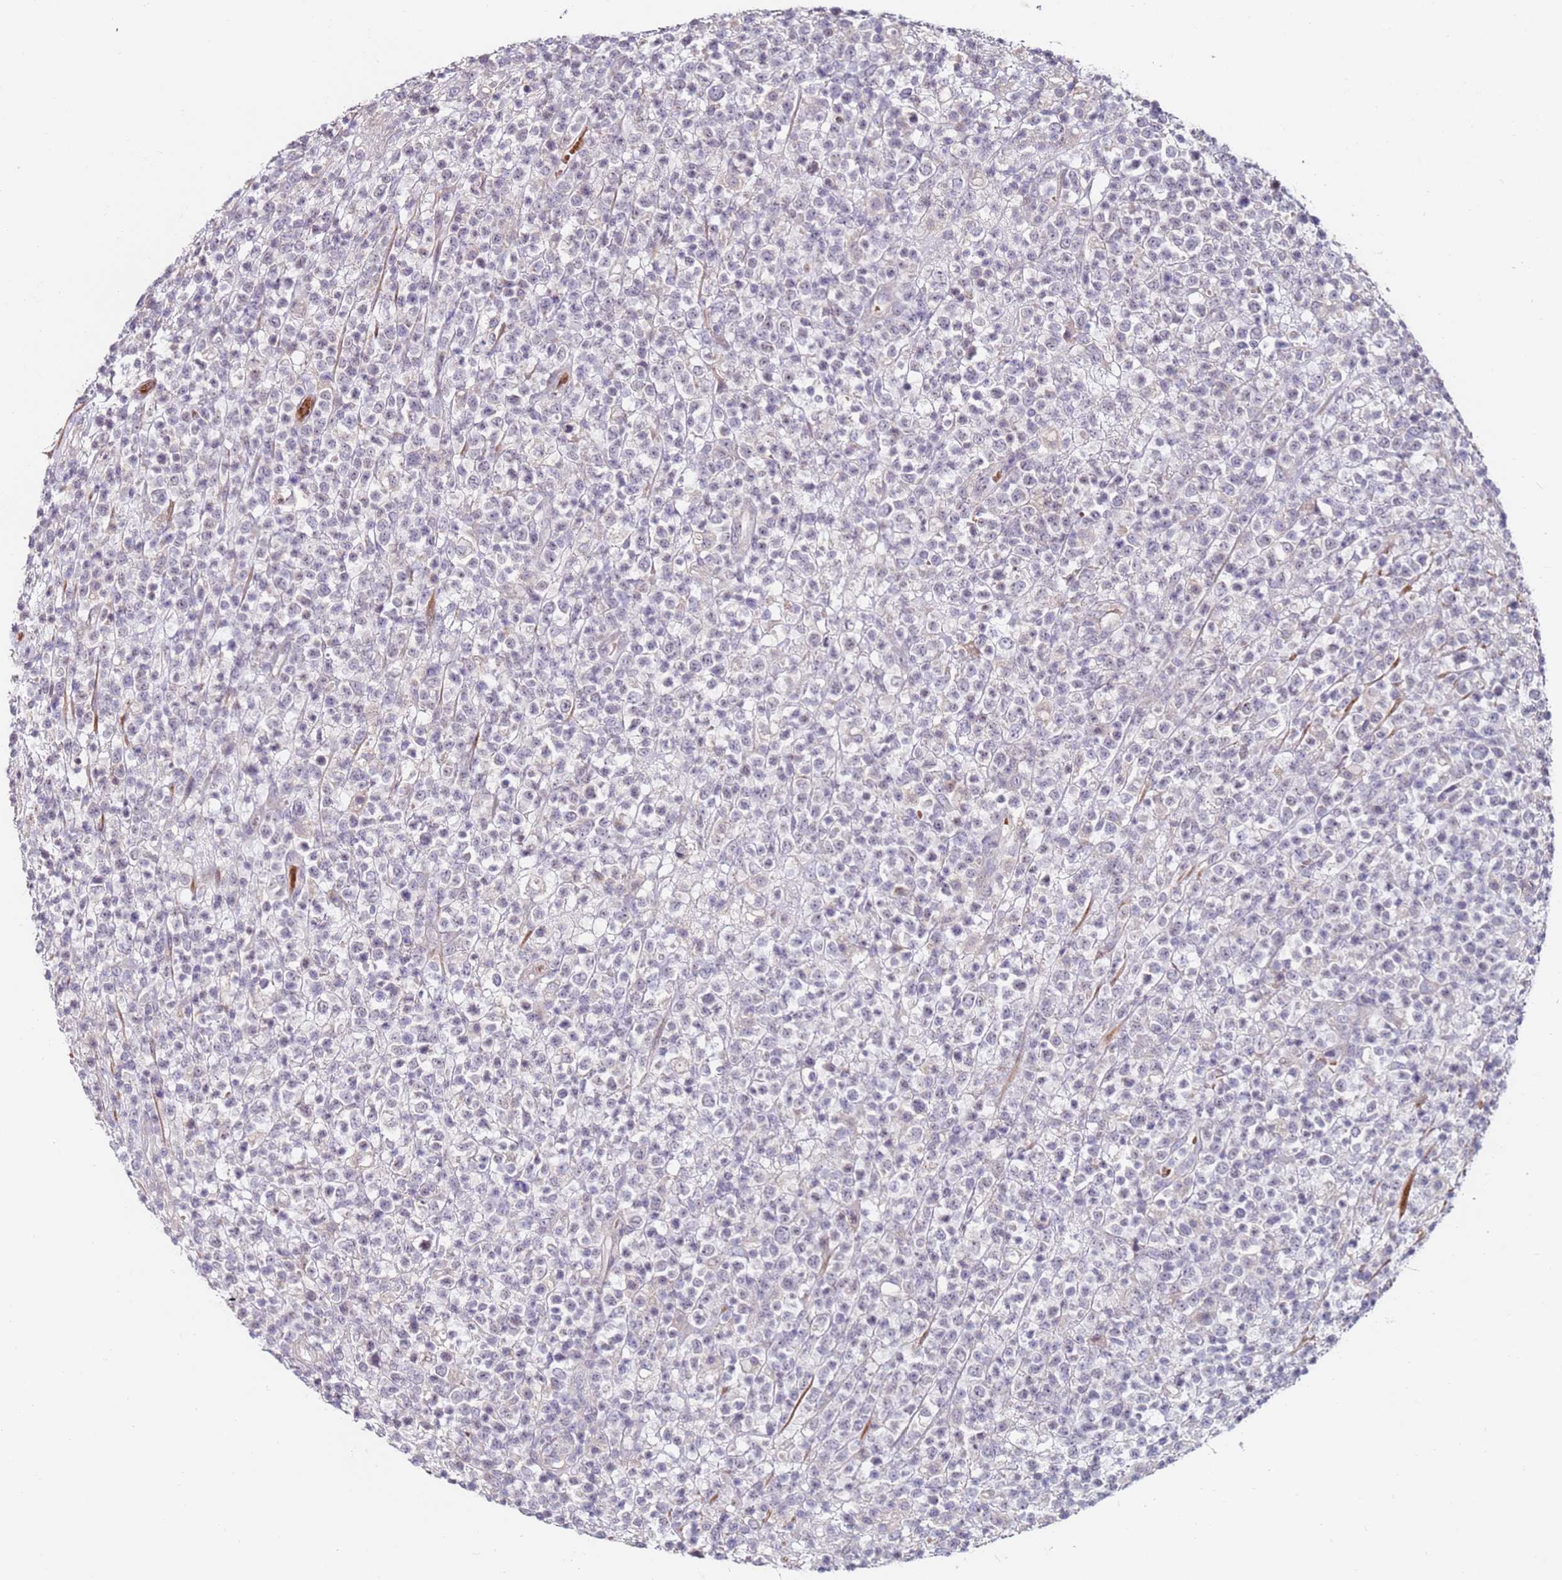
{"staining": {"intensity": "negative", "quantity": "none", "location": "none"}, "tissue": "lymphoma", "cell_type": "Tumor cells", "image_type": "cancer", "snomed": [{"axis": "morphology", "description": "Malignant lymphoma, non-Hodgkin's type, High grade"}, {"axis": "topography", "description": "Colon"}], "caption": "Image shows no protein positivity in tumor cells of lymphoma tissue.", "gene": "RARS2", "patient": {"sex": "female", "age": 53}}